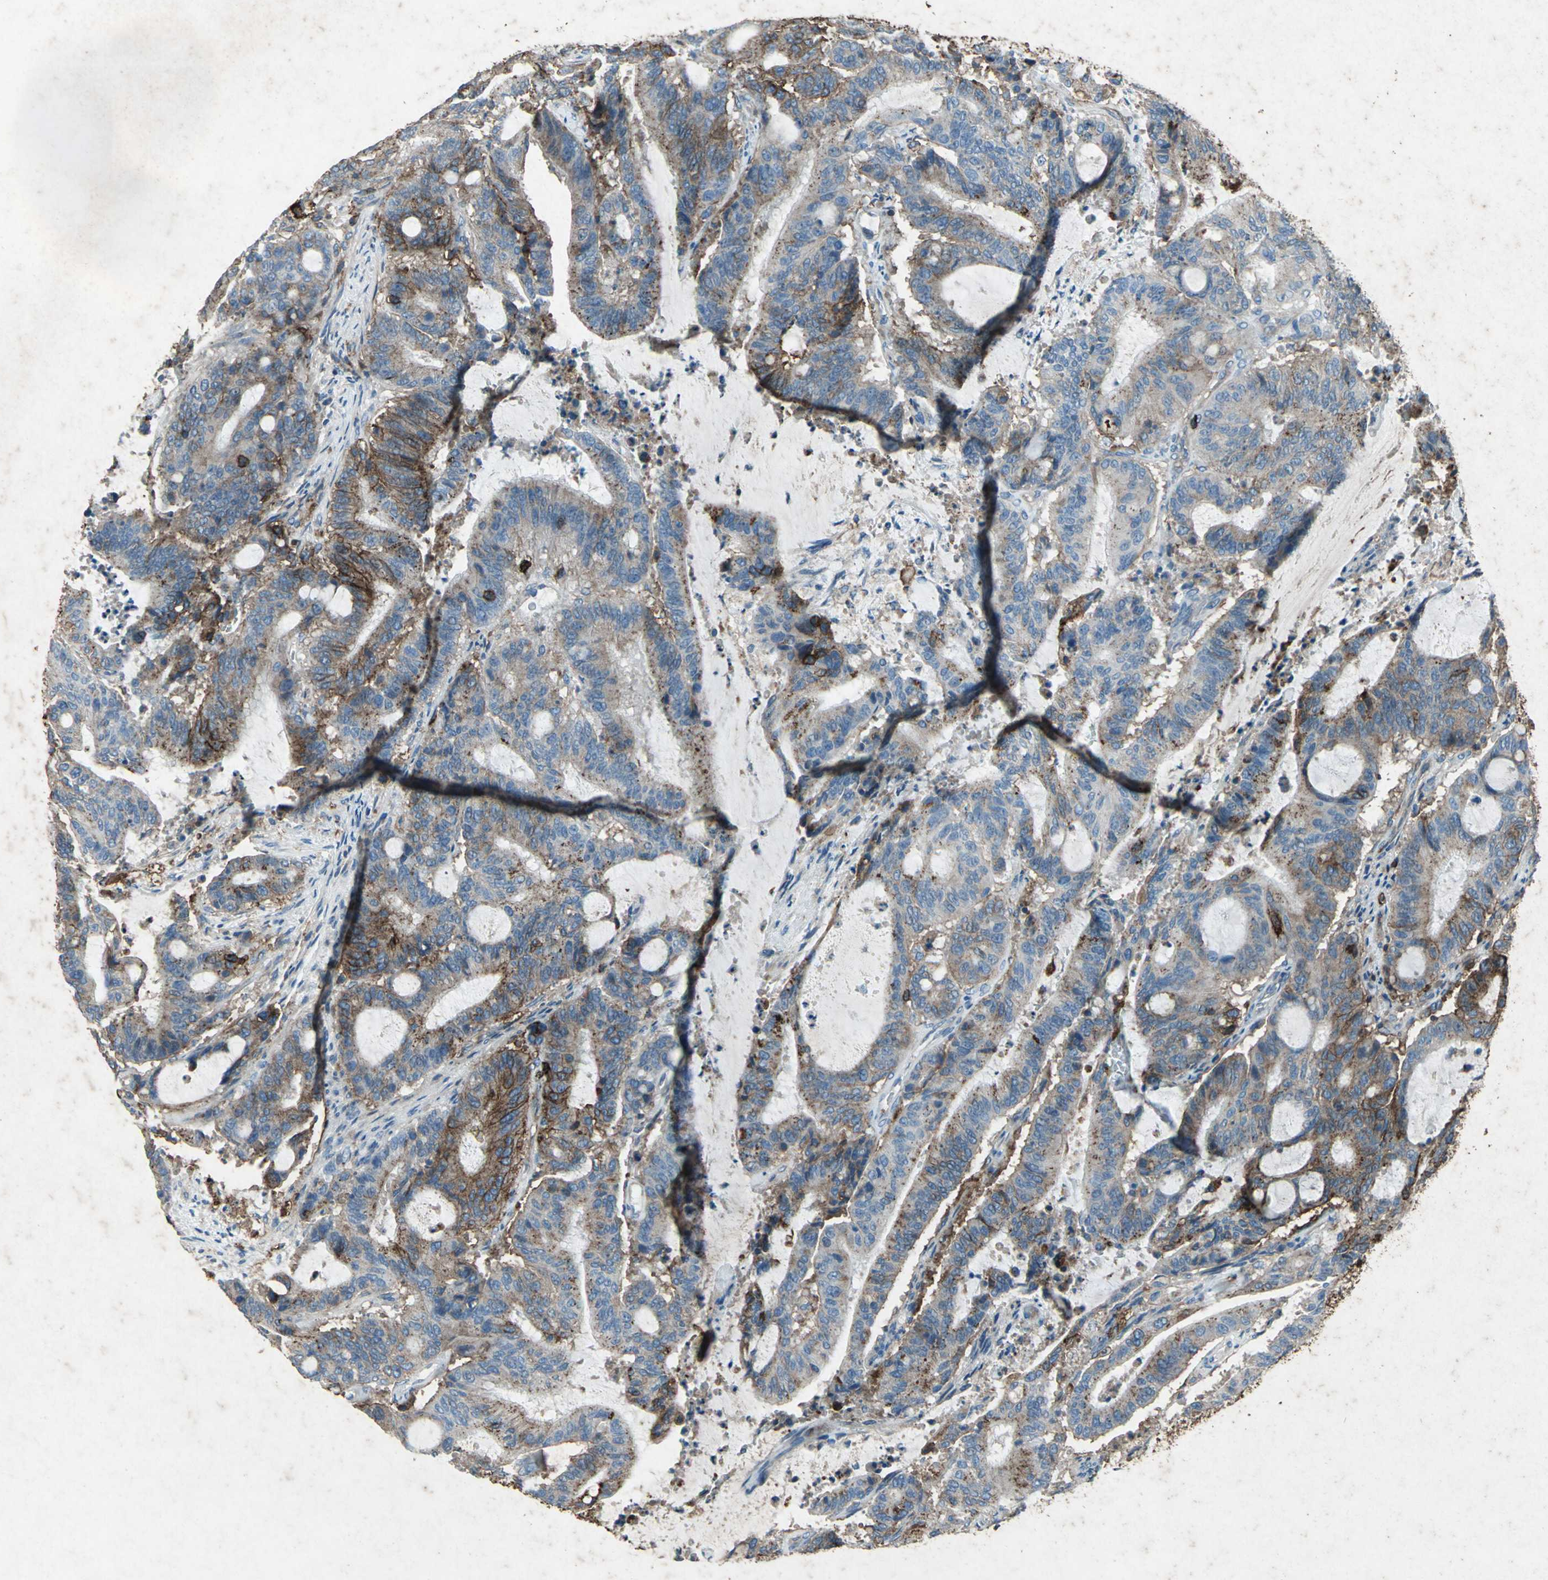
{"staining": {"intensity": "strong", "quantity": "25%-75%", "location": "cytoplasmic/membranous"}, "tissue": "liver cancer", "cell_type": "Tumor cells", "image_type": "cancer", "snomed": [{"axis": "morphology", "description": "Cholangiocarcinoma"}, {"axis": "topography", "description": "Liver"}], "caption": "Immunohistochemistry (IHC) of human liver cholangiocarcinoma exhibits high levels of strong cytoplasmic/membranous positivity in about 25%-75% of tumor cells.", "gene": "CCR6", "patient": {"sex": "female", "age": 73}}